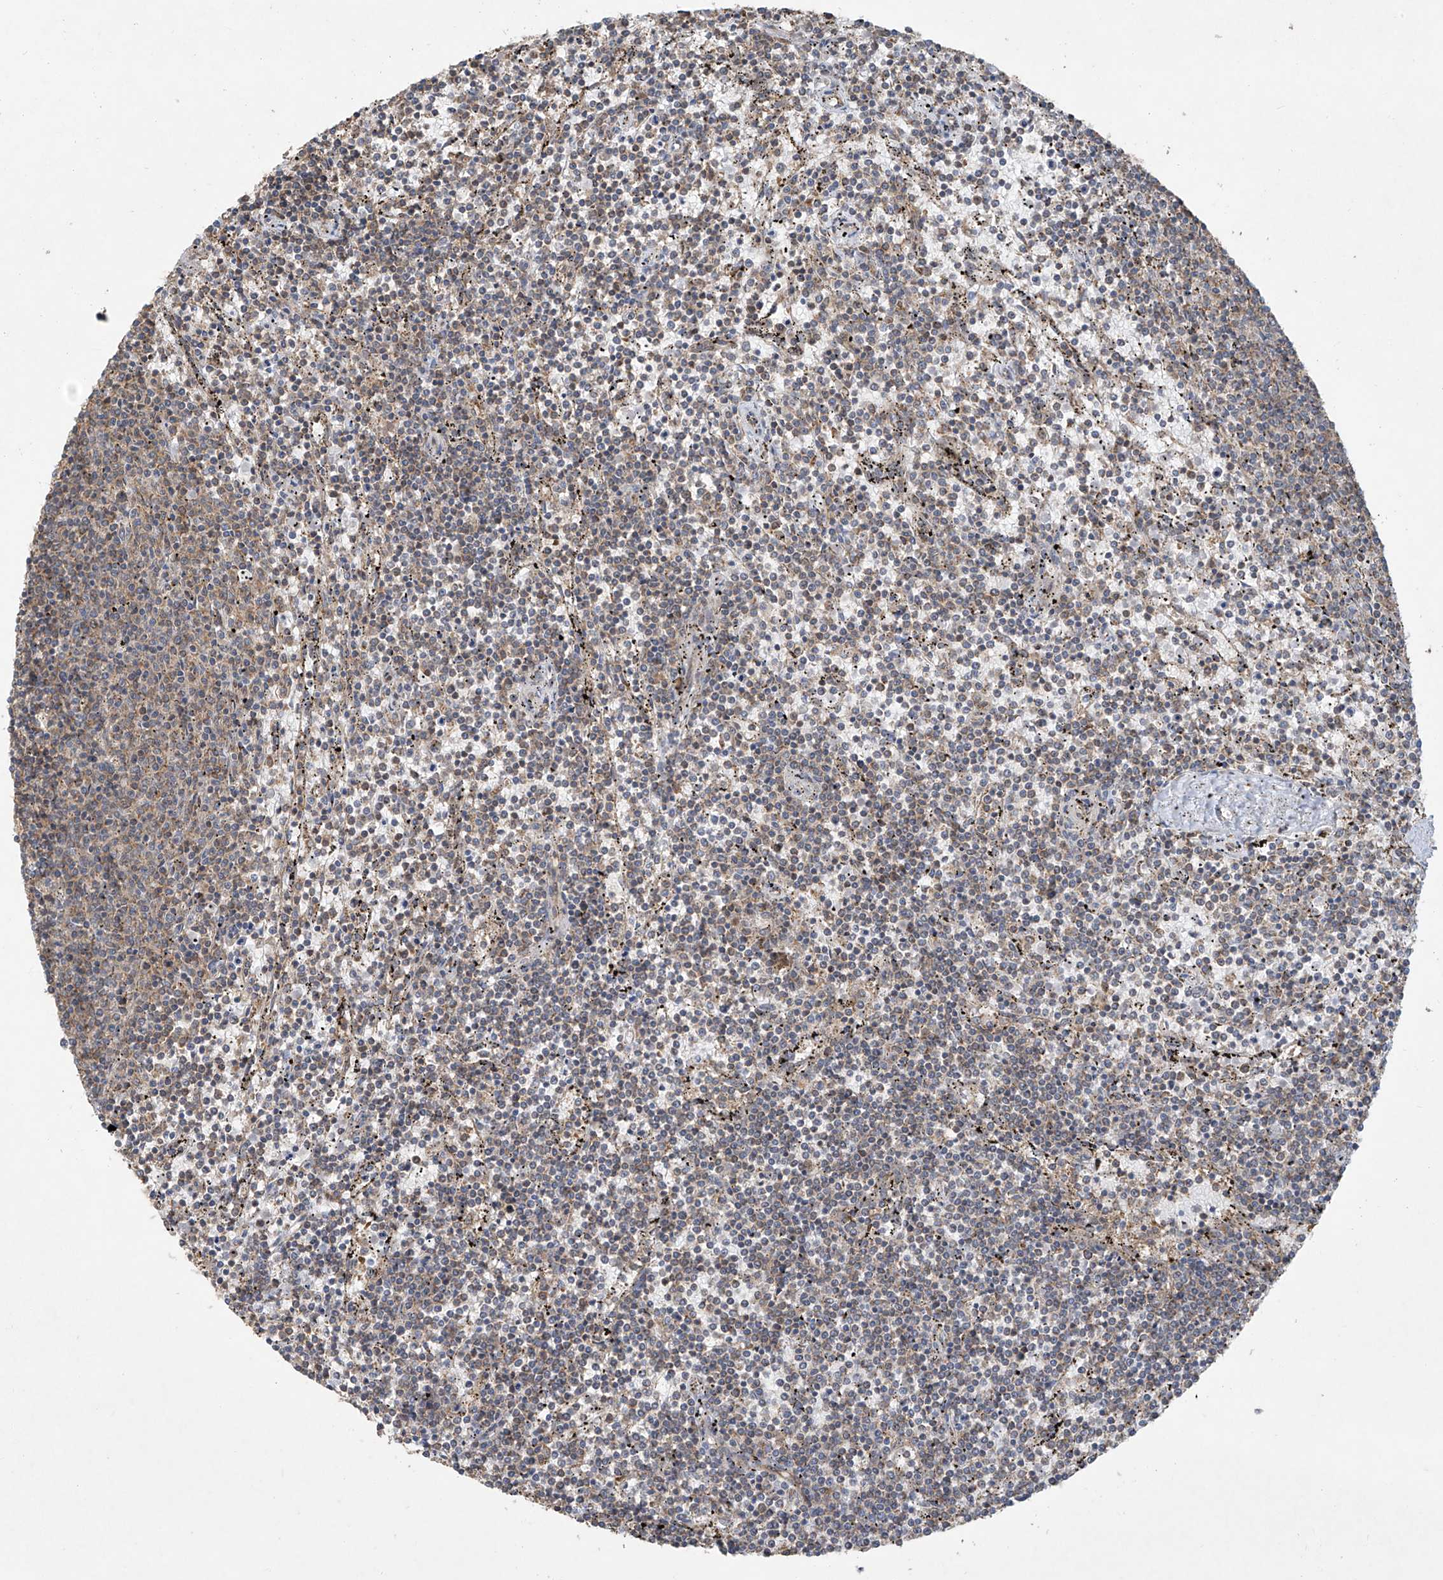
{"staining": {"intensity": "weak", "quantity": "25%-75%", "location": "cytoplasmic/membranous"}, "tissue": "lymphoma", "cell_type": "Tumor cells", "image_type": "cancer", "snomed": [{"axis": "morphology", "description": "Malignant lymphoma, non-Hodgkin's type, Low grade"}, {"axis": "topography", "description": "Spleen"}], "caption": "A high-resolution photomicrograph shows immunohistochemistry staining of malignant lymphoma, non-Hodgkin's type (low-grade), which displays weak cytoplasmic/membranous staining in approximately 25%-75% of tumor cells.", "gene": "UQCC1", "patient": {"sex": "female", "age": 50}}